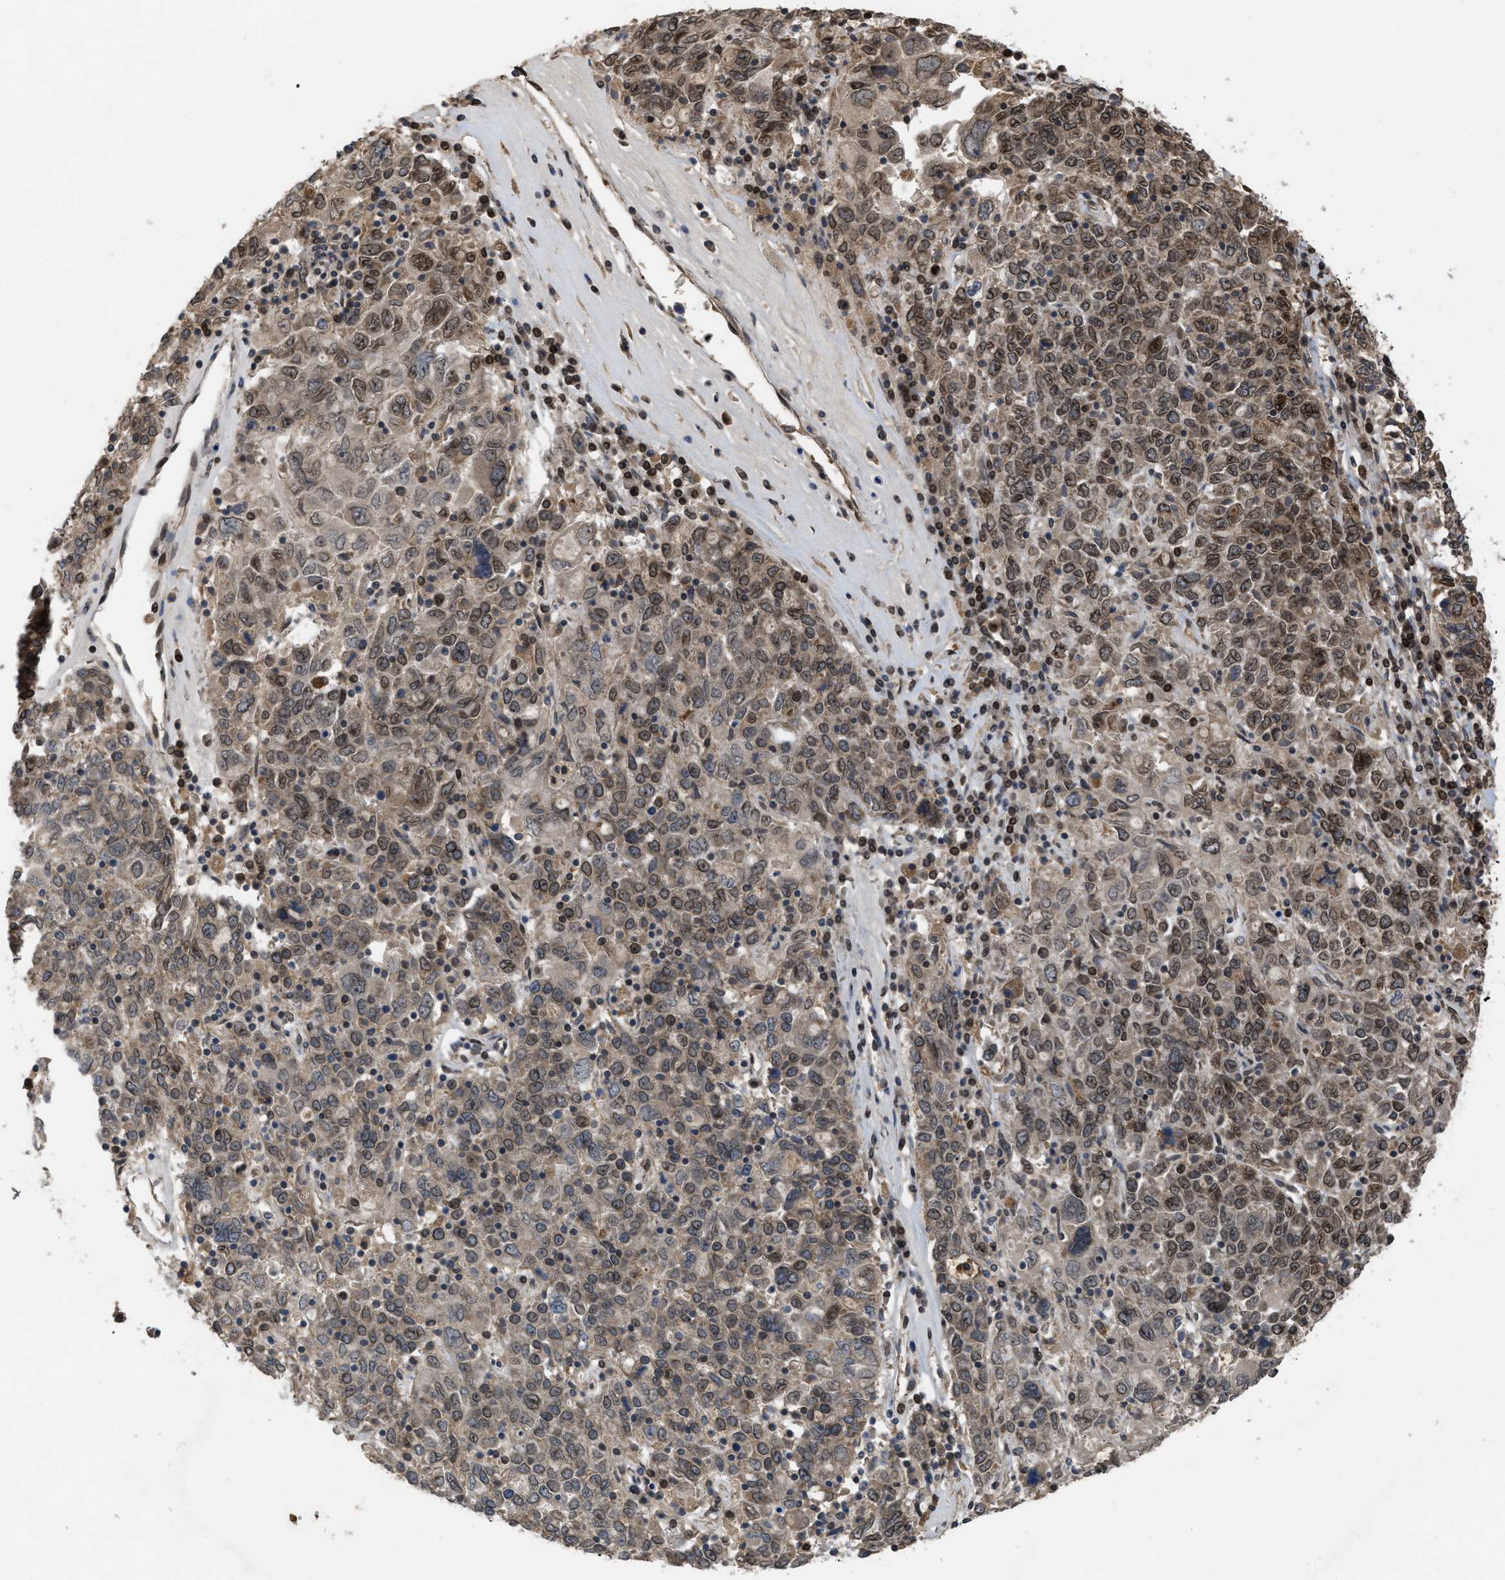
{"staining": {"intensity": "weak", "quantity": ">75%", "location": "cytoplasmic/membranous,nuclear"}, "tissue": "ovarian cancer", "cell_type": "Tumor cells", "image_type": "cancer", "snomed": [{"axis": "morphology", "description": "Carcinoma, endometroid"}, {"axis": "topography", "description": "Ovary"}], "caption": "Protein staining of ovarian cancer tissue exhibits weak cytoplasmic/membranous and nuclear expression in approximately >75% of tumor cells.", "gene": "CRY1", "patient": {"sex": "female", "age": 62}}